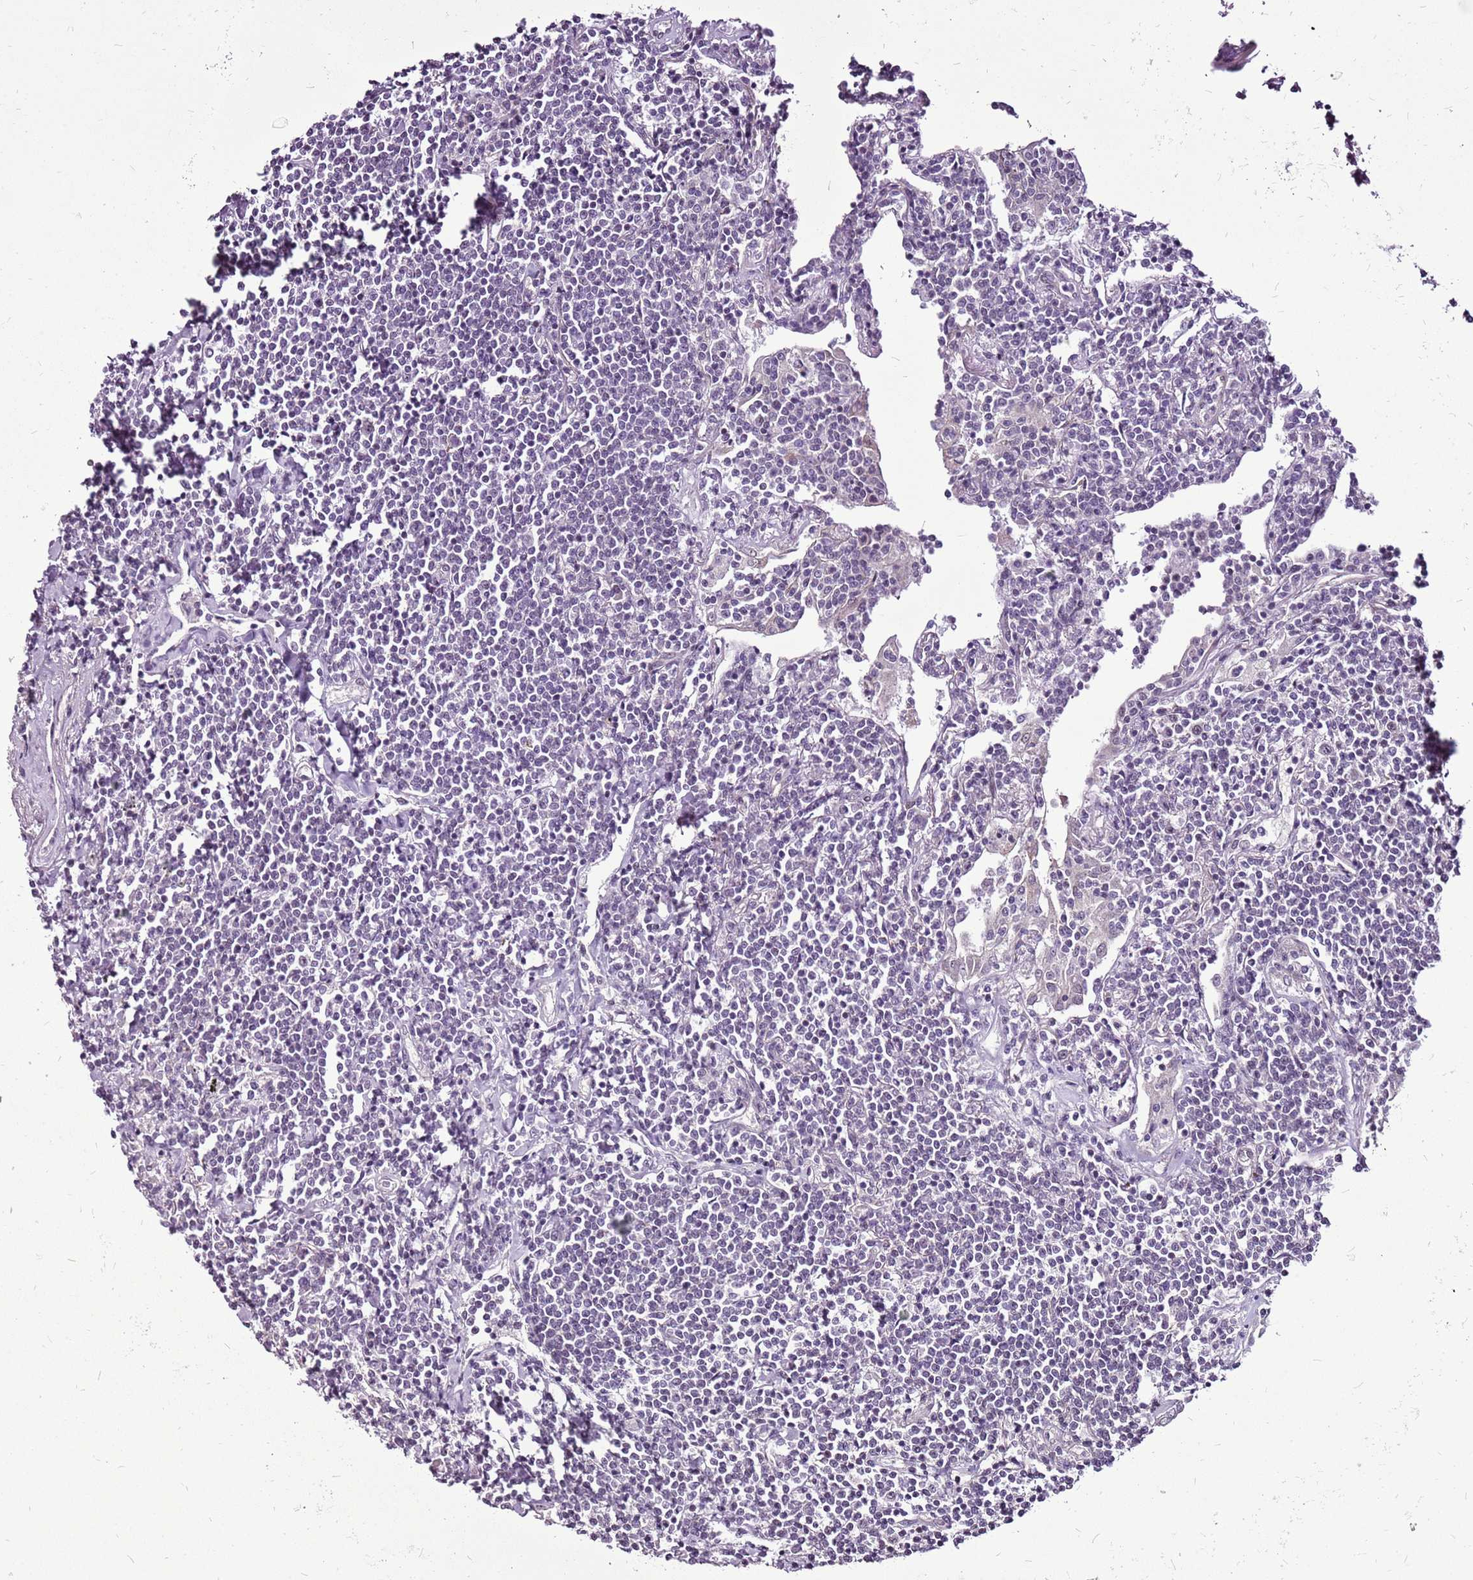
{"staining": {"intensity": "negative", "quantity": "none", "location": "none"}, "tissue": "lymphoma", "cell_type": "Tumor cells", "image_type": "cancer", "snomed": [{"axis": "morphology", "description": "Malignant lymphoma, non-Hodgkin's type, Low grade"}, {"axis": "topography", "description": "Lung"}], "caption": "Low-grade malignant lymphoma, non-Hodgkin's type stained for a protein using immunohistochemistry (IHC) displays no expression tumor cells.", "gene": "CCDC166", "patient": {"sex": "female", "age": 71}}